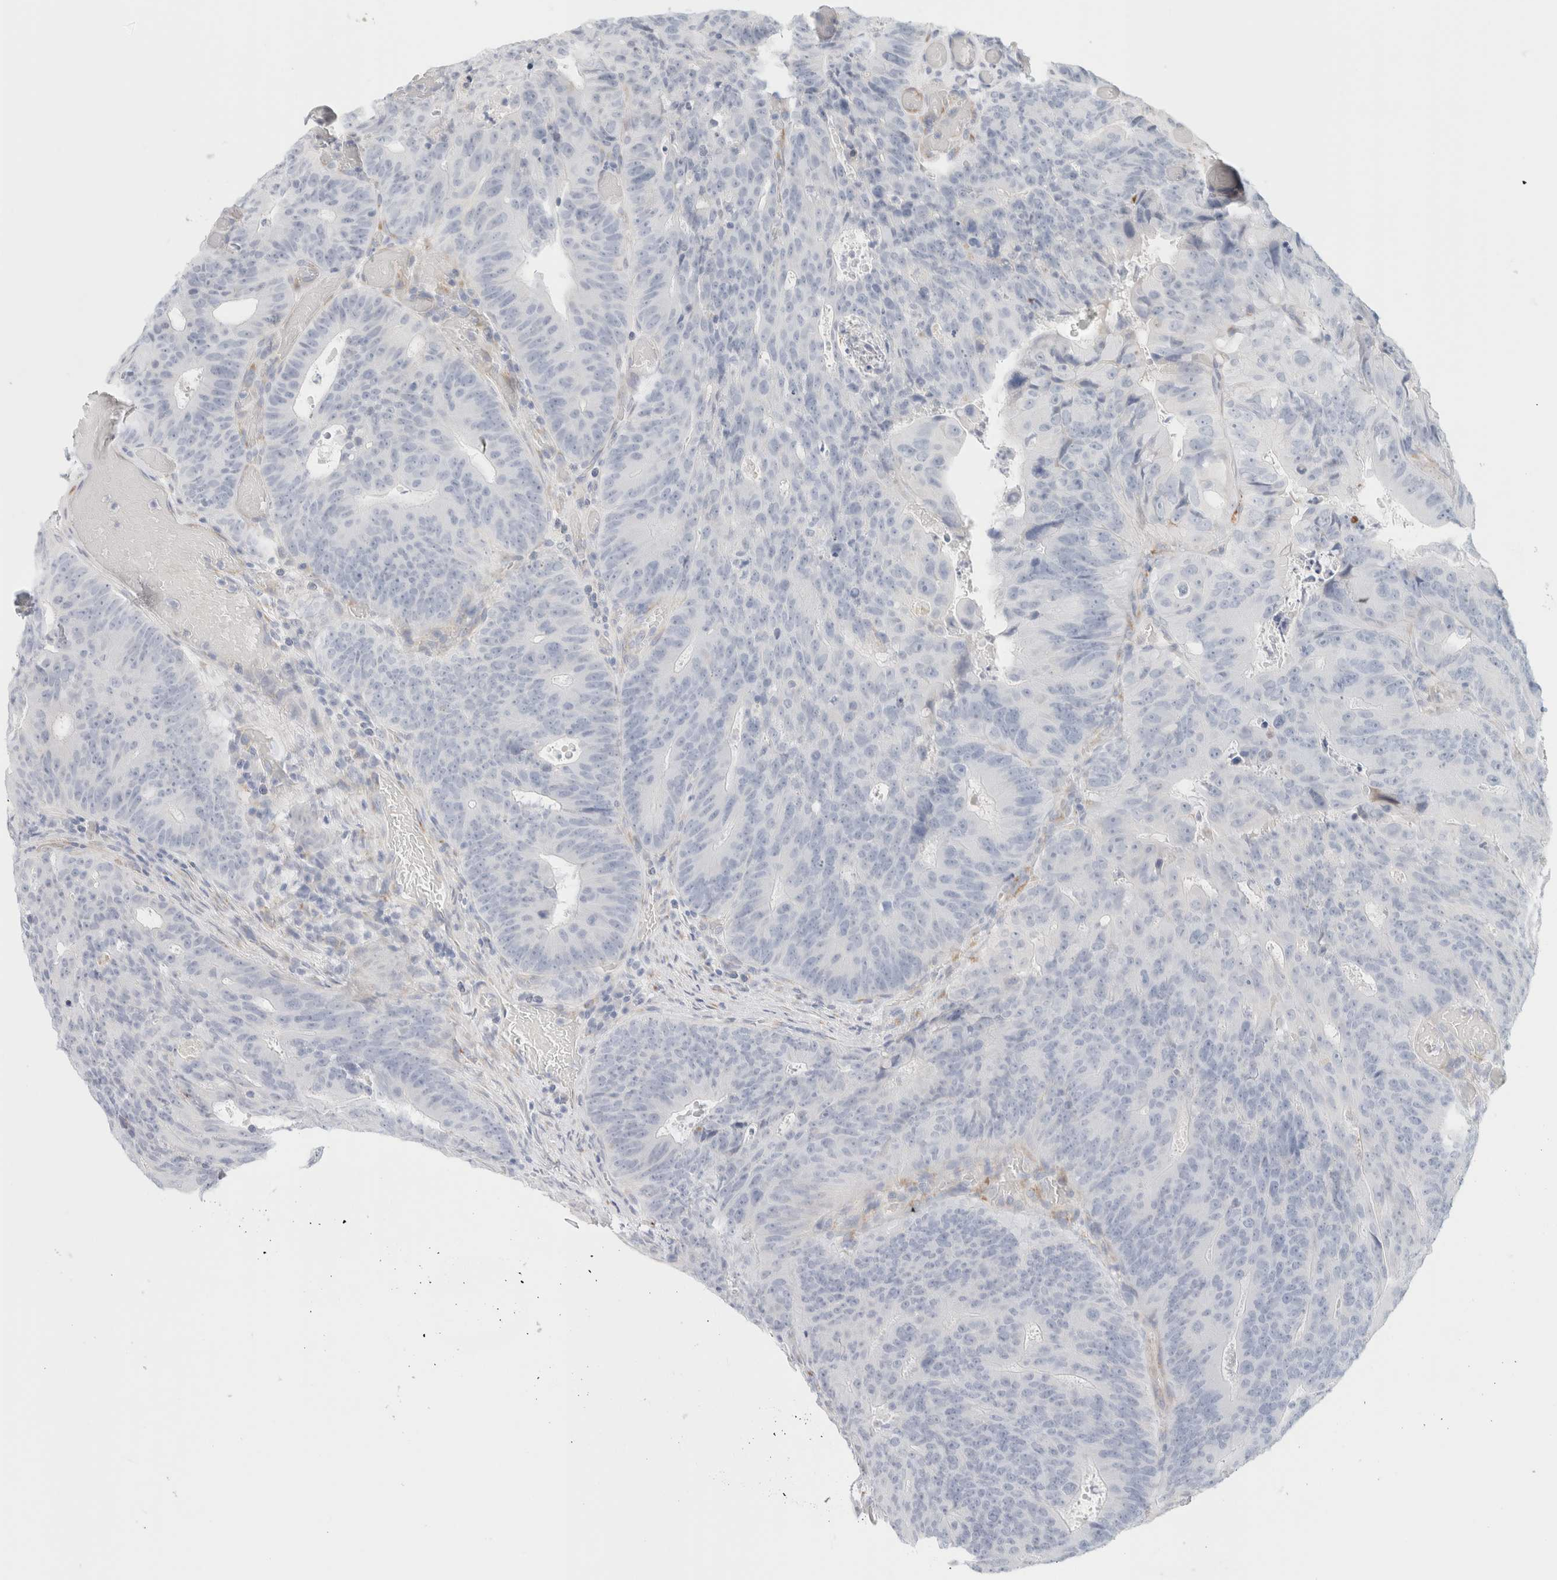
{"staining": {"intensity": "negative", "quantity": "none", "location": "none"}, "tissue": "colorectal cancer", "cell_type": "Tumor cells", "image_type": "cancer", "snomed": [{"axis": "morphology", "description": "Adenocarcinoma, NOS"}, {"axis": "topography", "description": "Colon"}], "caption": "Immunohistochemical staining of colorectal cancer (adenocarcinoma) exhibits no significant staining in tumor cells.", "gene": "RTN4", "patient": {"sex": "male", "age": 87}}